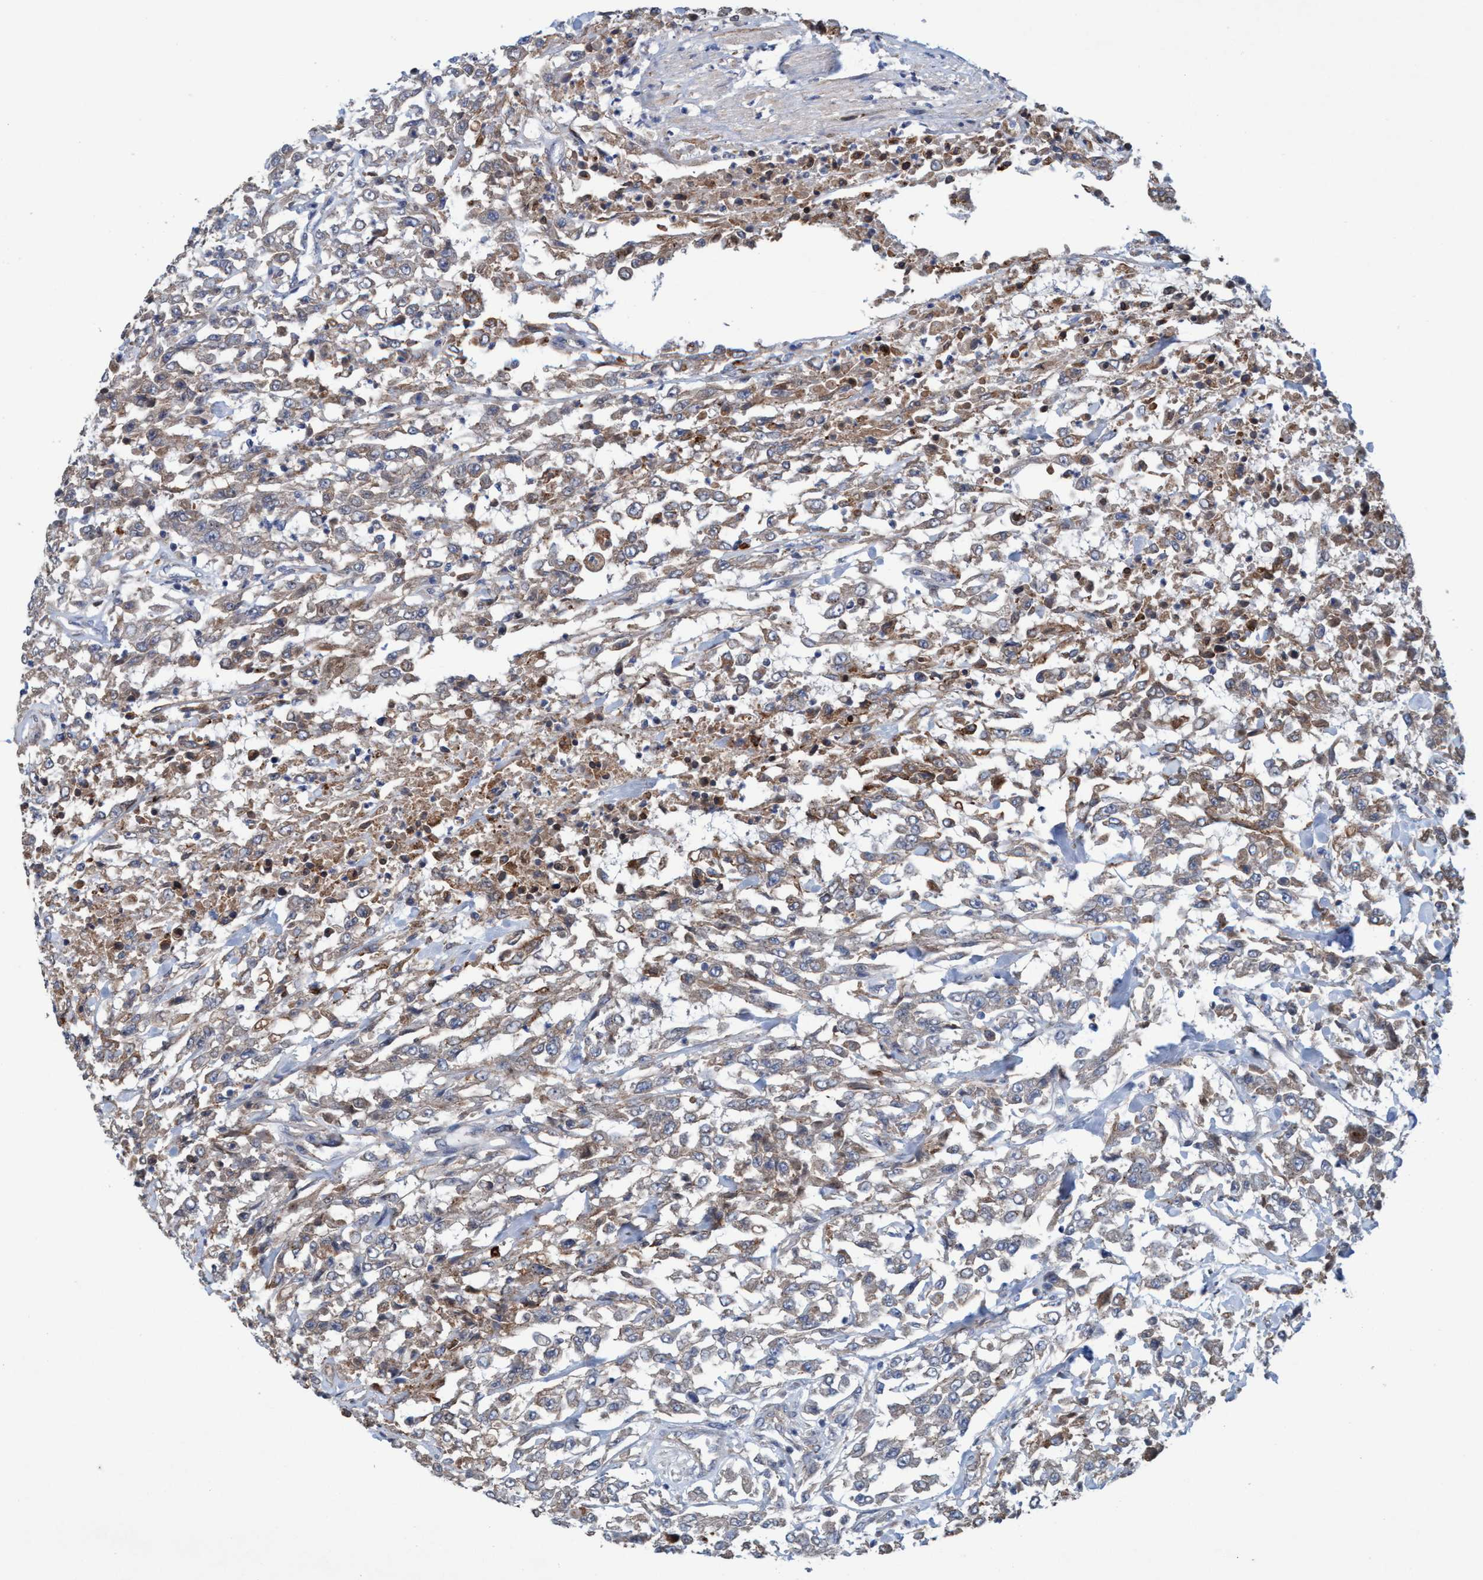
{"staining": {"intensity": "weak", "quantity": "<25%", "location": "cytoplasmic/membranous"}, "tissue": "urothelial cancer", "cell_type": "Tumor cells", "image_type": "cancer", "snomed": [{"axis": "morphology", "description": "Urothelial carcinoma, High grade"}, {"axis": "topography", "description": "Urinary bladder"}], "caption": "IHC micrograph of neoplastic tissue: human high-grade urothelial carcinoma stained with DAB demonstrates no significant protein positivity in tumor cells.", "gene": "TRIM65", "patient": {"sex": "male", "age": 46}}